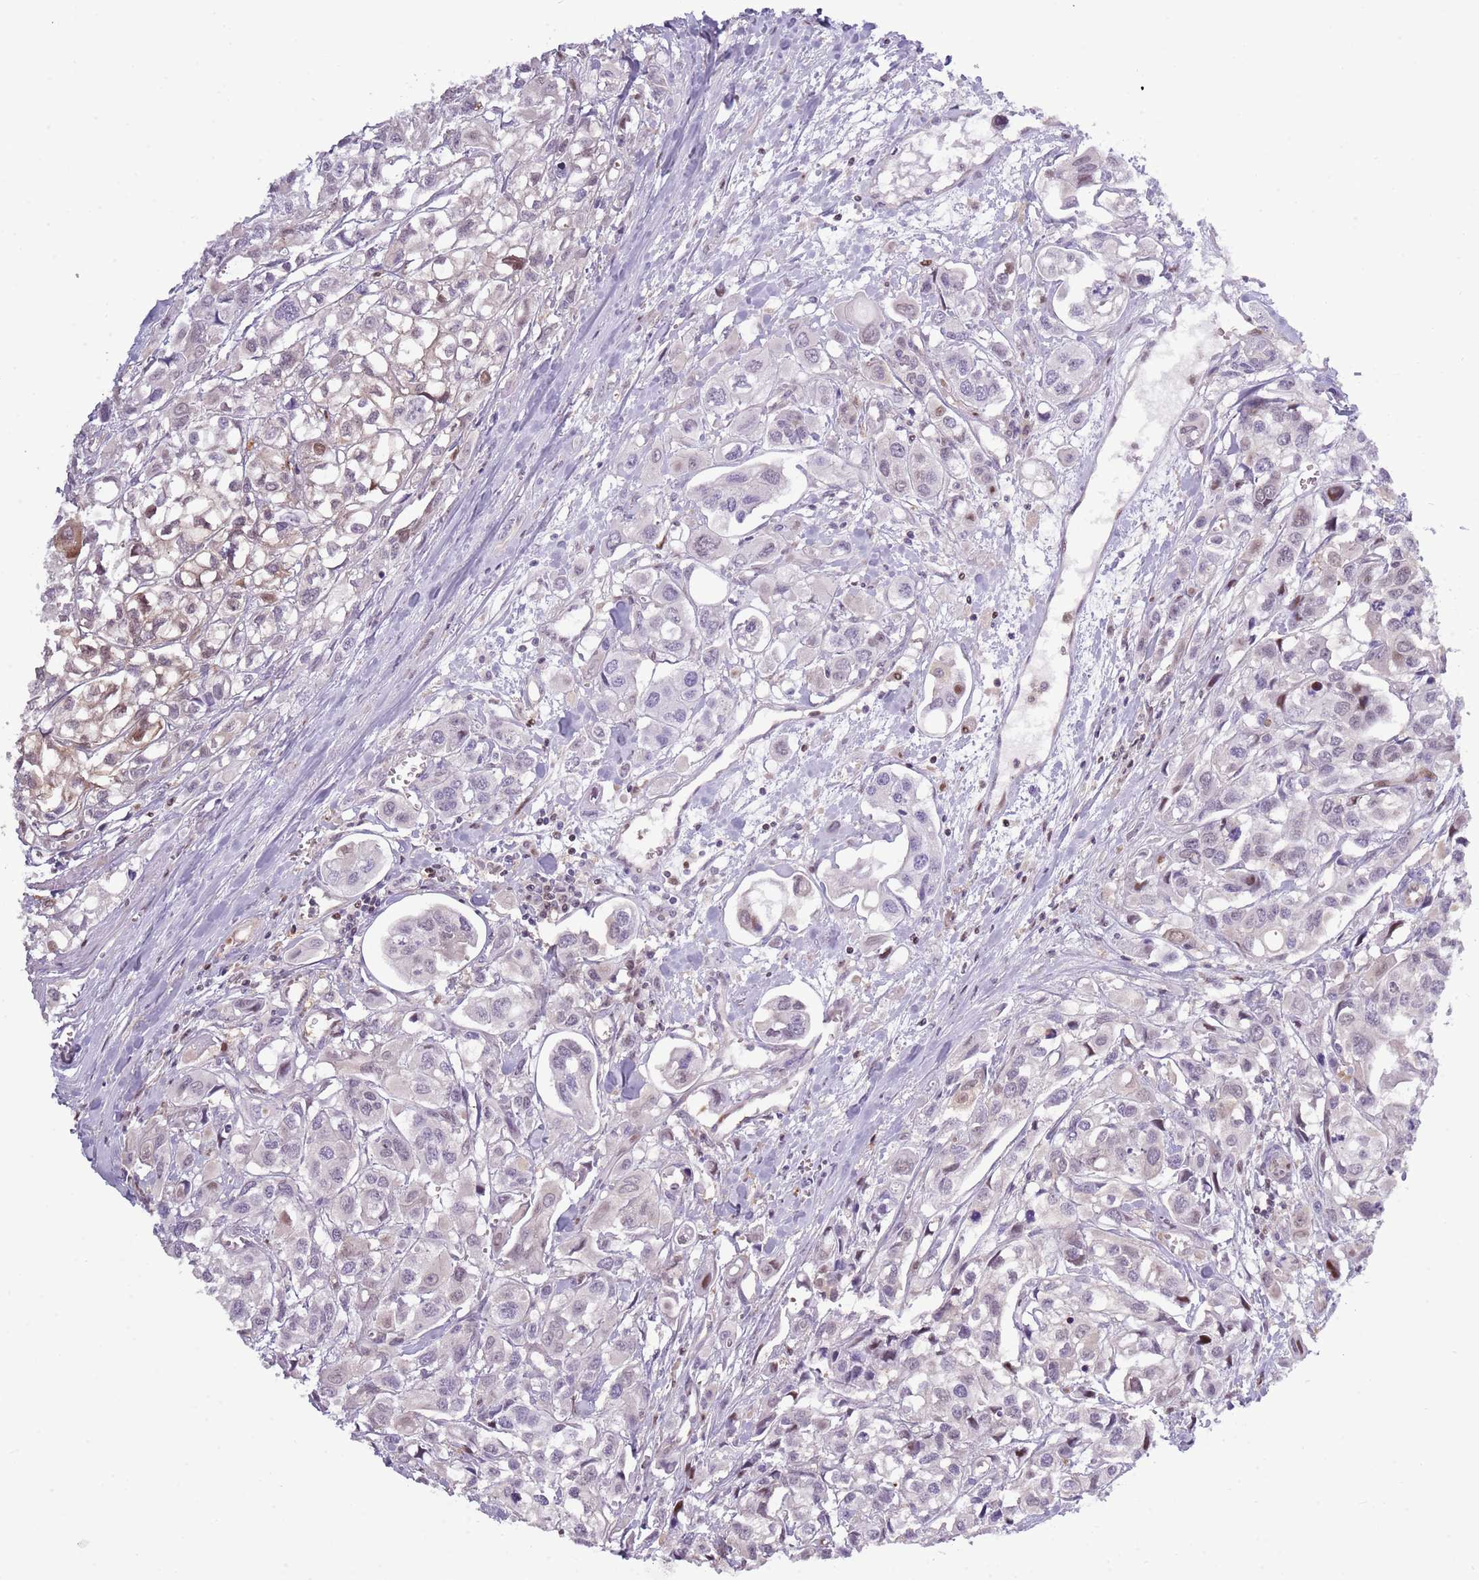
{"staining": {"intensity": "weak", "quantity": "<25%", "location": "cytoplasmic/membranous"}, "tissue": "urothelial cancer", "cell_type": "Tumor cells", "image_type": "cancer", "snomed": [{"axis": "morphology", "description": "Urothelial carcinoma, High grade"}, {"axis": "topography", "description": "Urinary bladder"}], "caption": "DAB (3,3'-diaminobenzidine) immunohistochemical staining of urothelial cancer exhibits no significant positivity in tumor cells. (Brightfield microscopy of DAB (3,3'-diaminobenzidine) immunohistochemistry (IHC) at high magnification).", "gene": "NBPF6", "patient": {"sex": "male", "age": 67}}